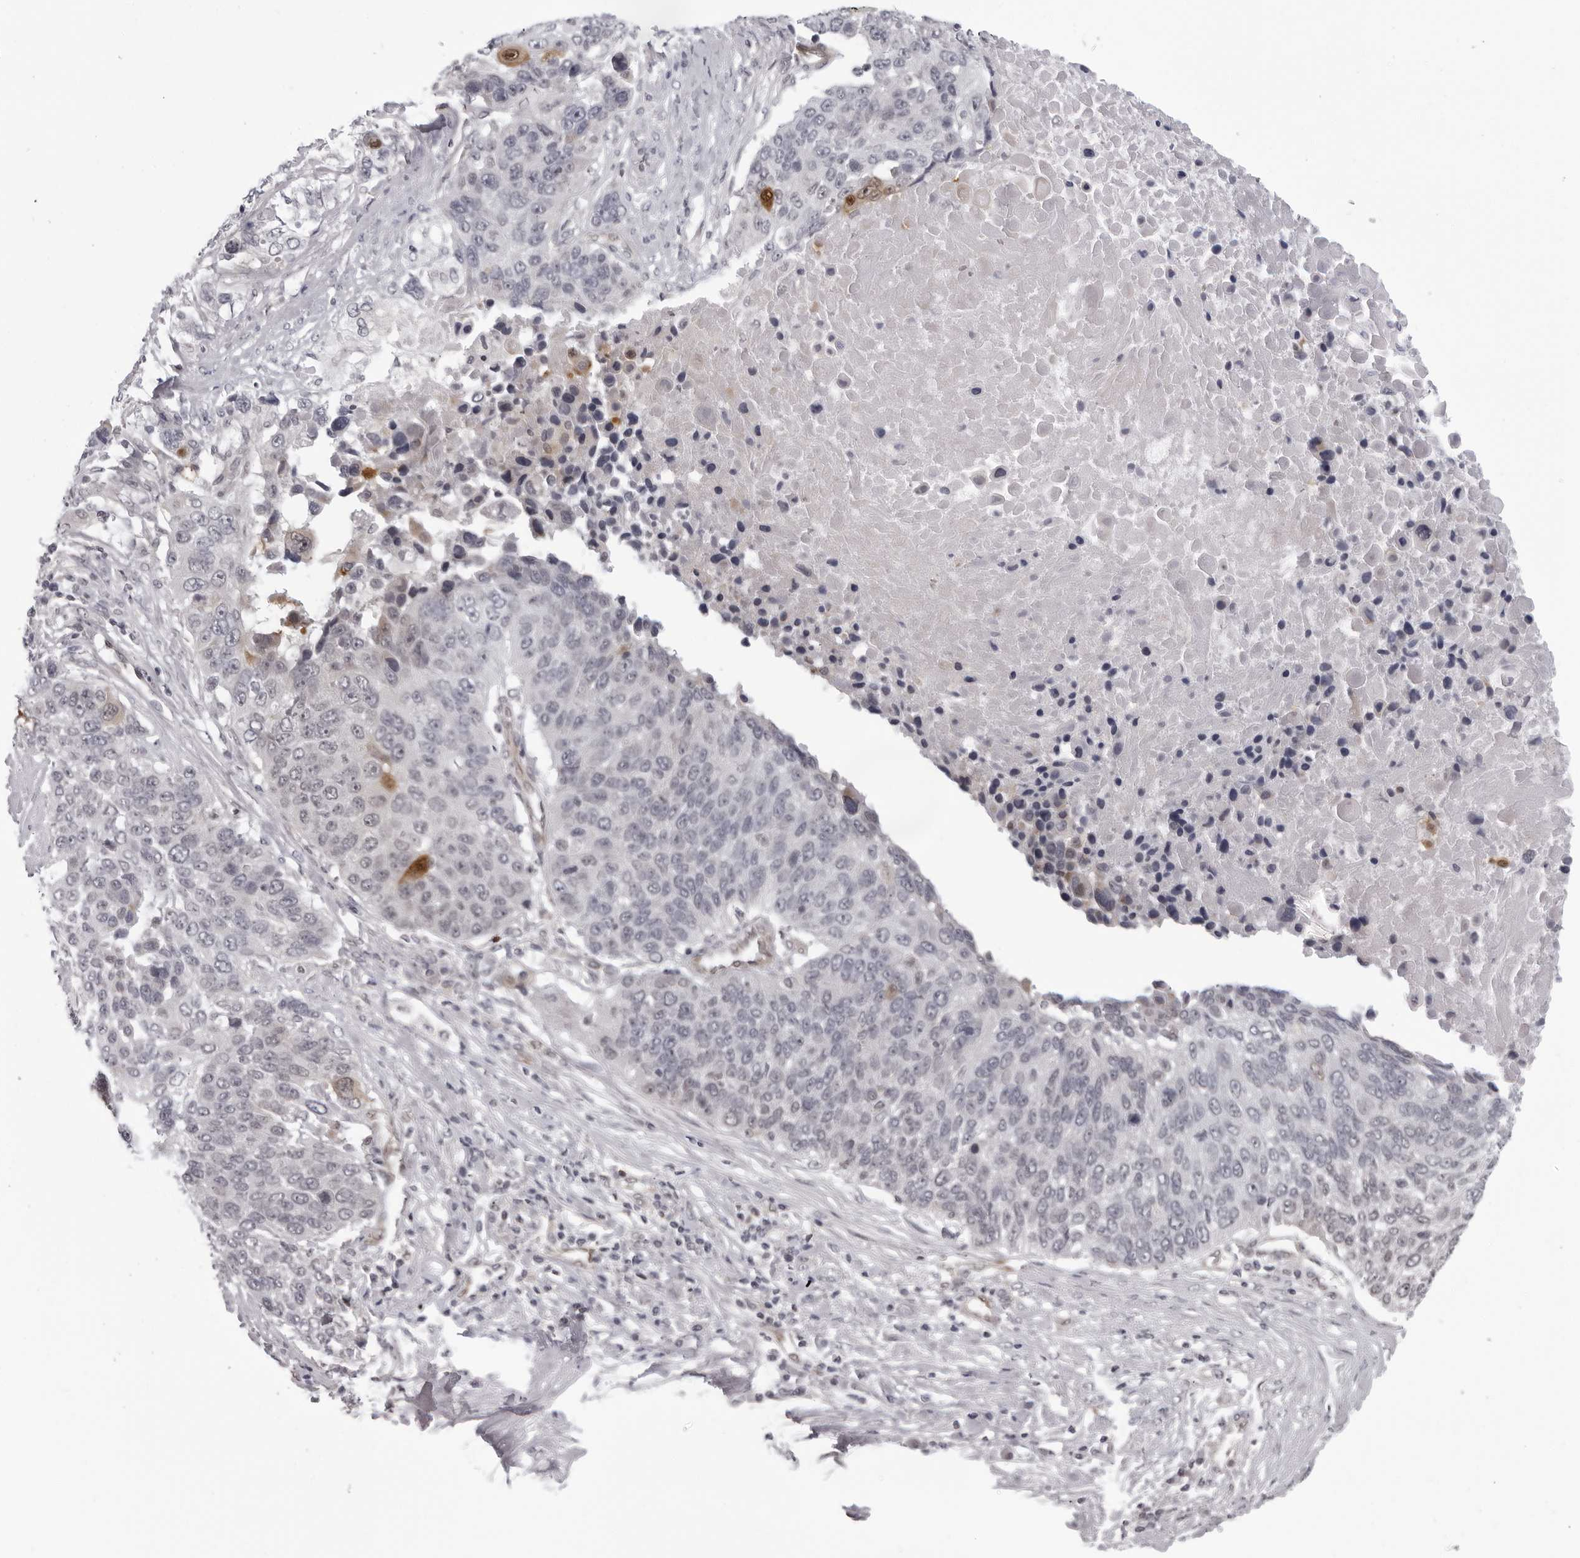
{"staining": {"intensity": "negative", "quantity": "none", "location": "none"}, "tissue": "lung cancer", "cell_type": "Tumor cells", "image_type": "cancer", "snomed": [{"axis": "morphology", "description": "Squamous cell carcinoma, NOS"}, {"axis": "topography", "description": "Lung"}], "caption": "A micrograph of human lung squamous cell carcinoma is negative for staining in tumor cells.", "gene": "MAPK12", "patient": {"sex": "male", "age": 66}}